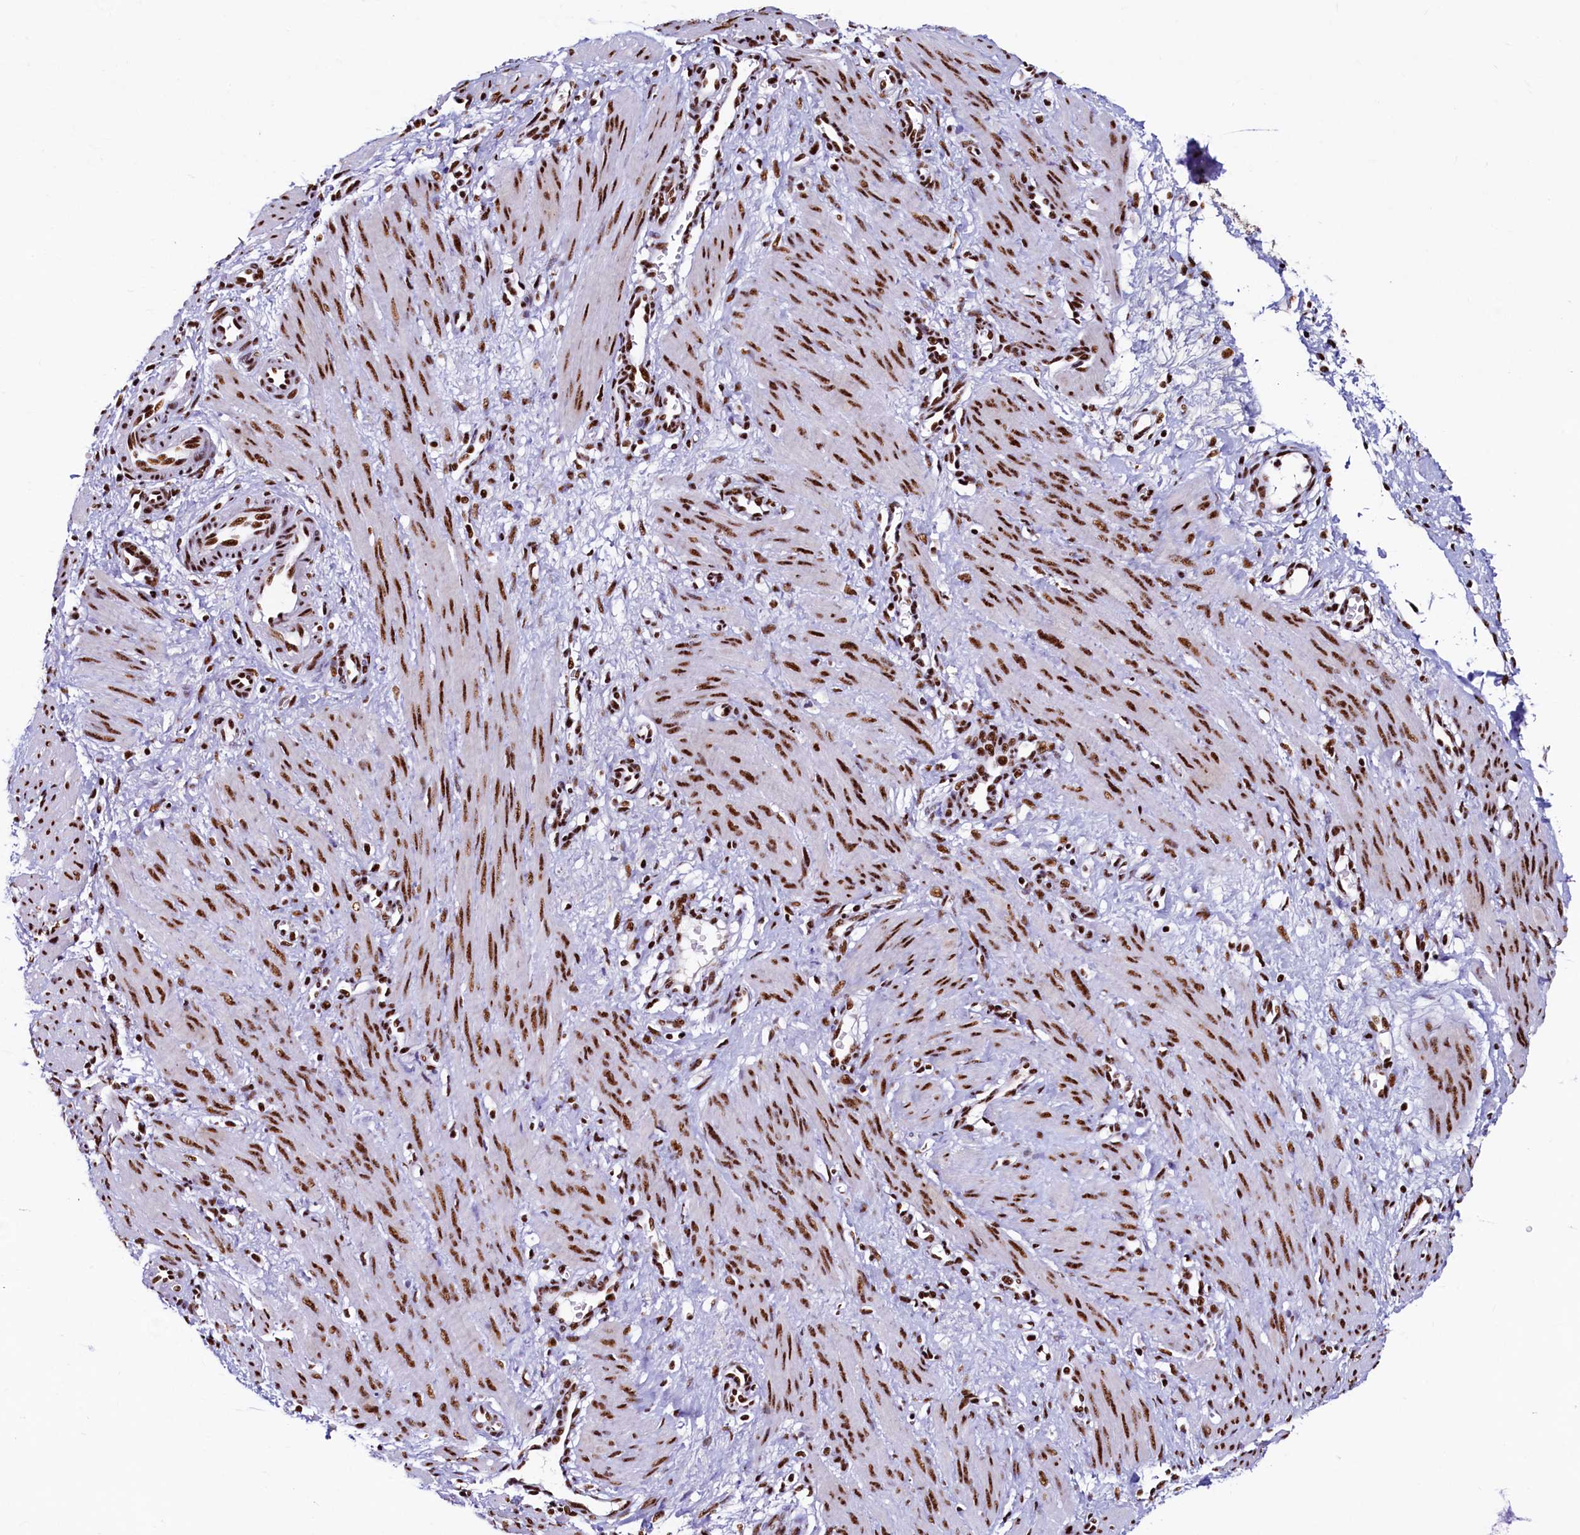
{"staining": {"intensity": "strong", "quantity": ">75%", "location": "nuclear"}, "tissue": "smooth muscle", "cell_type": "Smooth muscle cells", "image_type": "normal", "snomed": [{"axis": "morphology", "description": "Normal tissue, NOS"}, {"axis": "topography", "description": "Endometrium"}], "caption": "IHC of normal human smooth muscle displays high levels of strong nuclear expression in about >75% of smooth muscle cells.", "gene": "SRRM2", "patient": {"sex": "female", "age": 33}}